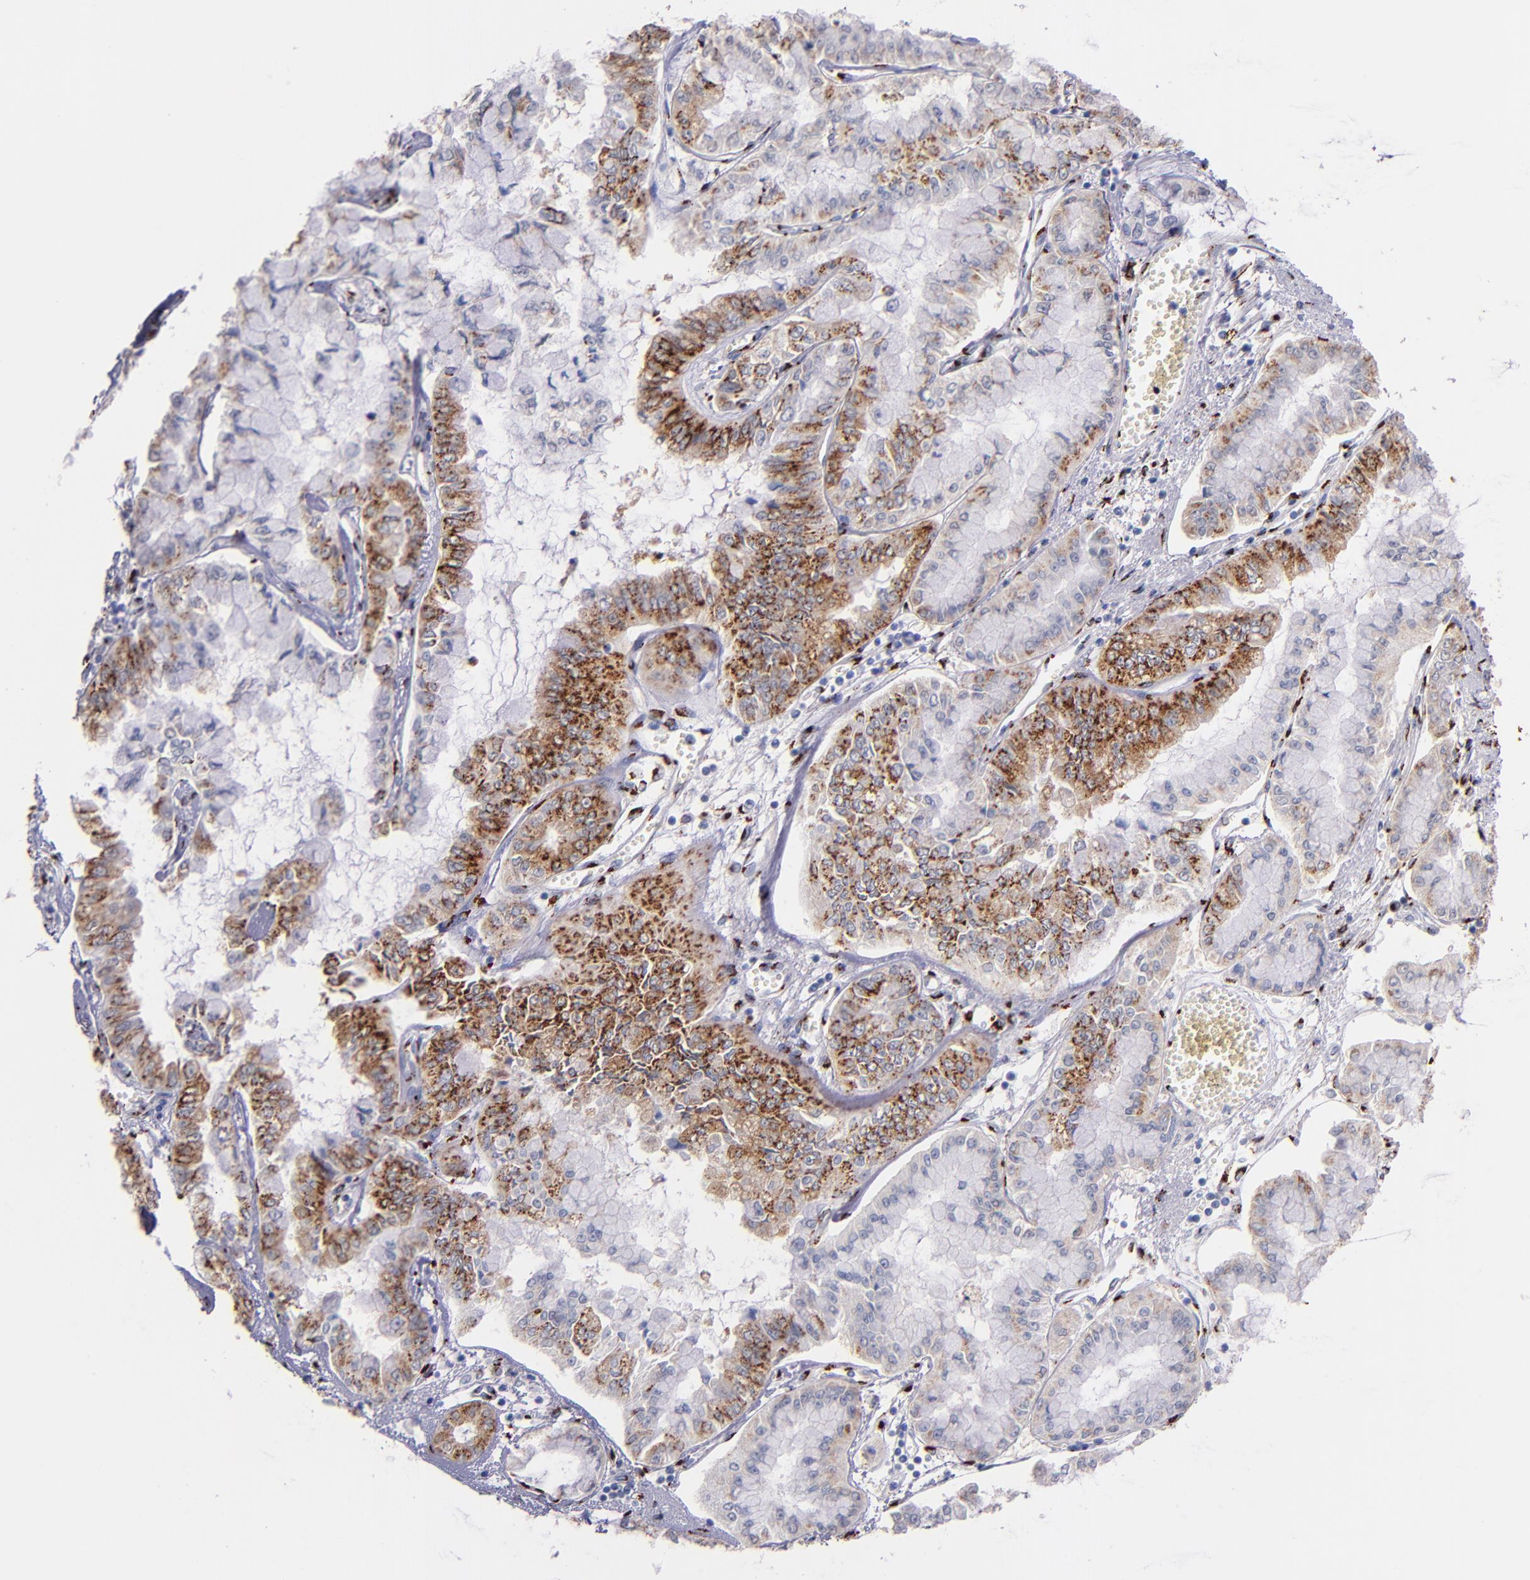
{"staining": {"intensity": "moderate", "quantity": "25%-75%", "location": "cytoplasmic/membranous"}, "tissue": "liver cancer", "cell_type": "Tumor cells", "image_type": "cancer", "snomed": [{"axis": "morphology", "description": "Cholangiocarcinoma"}, {"axis": "topography", "description": "Liver"}], "caption": "About 25%-75% of tumor cells in human cholangiocarcinoma (liver) show moderate cytoplasmic/membranous protein staining as visualized by brown immunohistochemical staining.", "gene": "GOLIM4", "patient": {"sex": "female", "age": 79}}